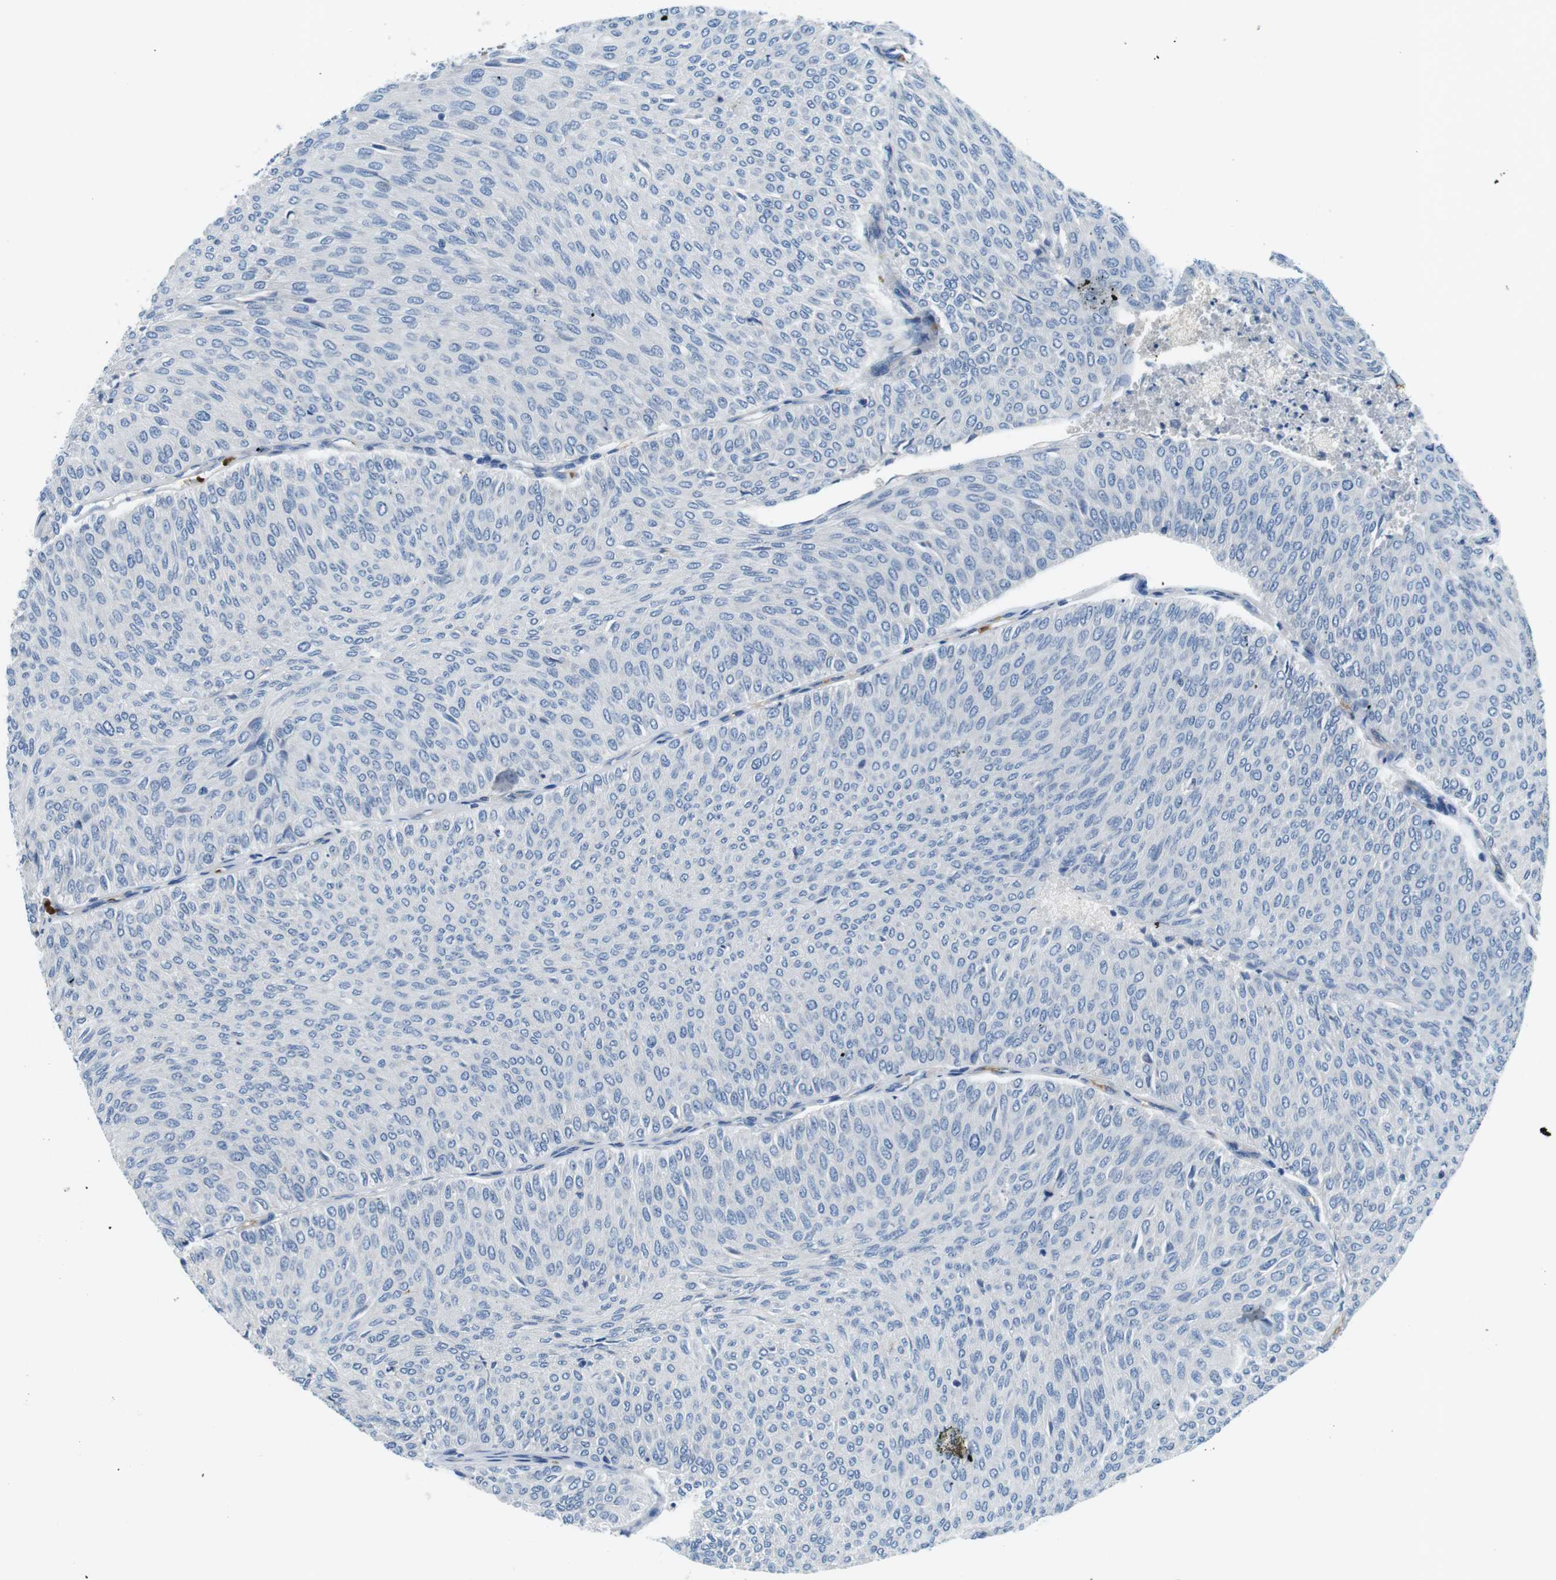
{"staining": {"intensity": "negative", "quantity": "none", "location": "none"}, "tissue": "urothelial cancer", "cell_type": "Tumor cells", "image_type": "cancer", "snomed": [{"axis": "morphology", "description": "Urothelial carcinoma, Low grade"}, {"axis": "topography", "description": "Urinary bladder"}], "caption": "Urothelial cancer was stained to show a protein in brown. There is no significant positivity in tumor cells. (IHC, brightfield microscopy, high magnification).", "gene": "WSCD1", "patient": {"sex": "male", "age": 78}}